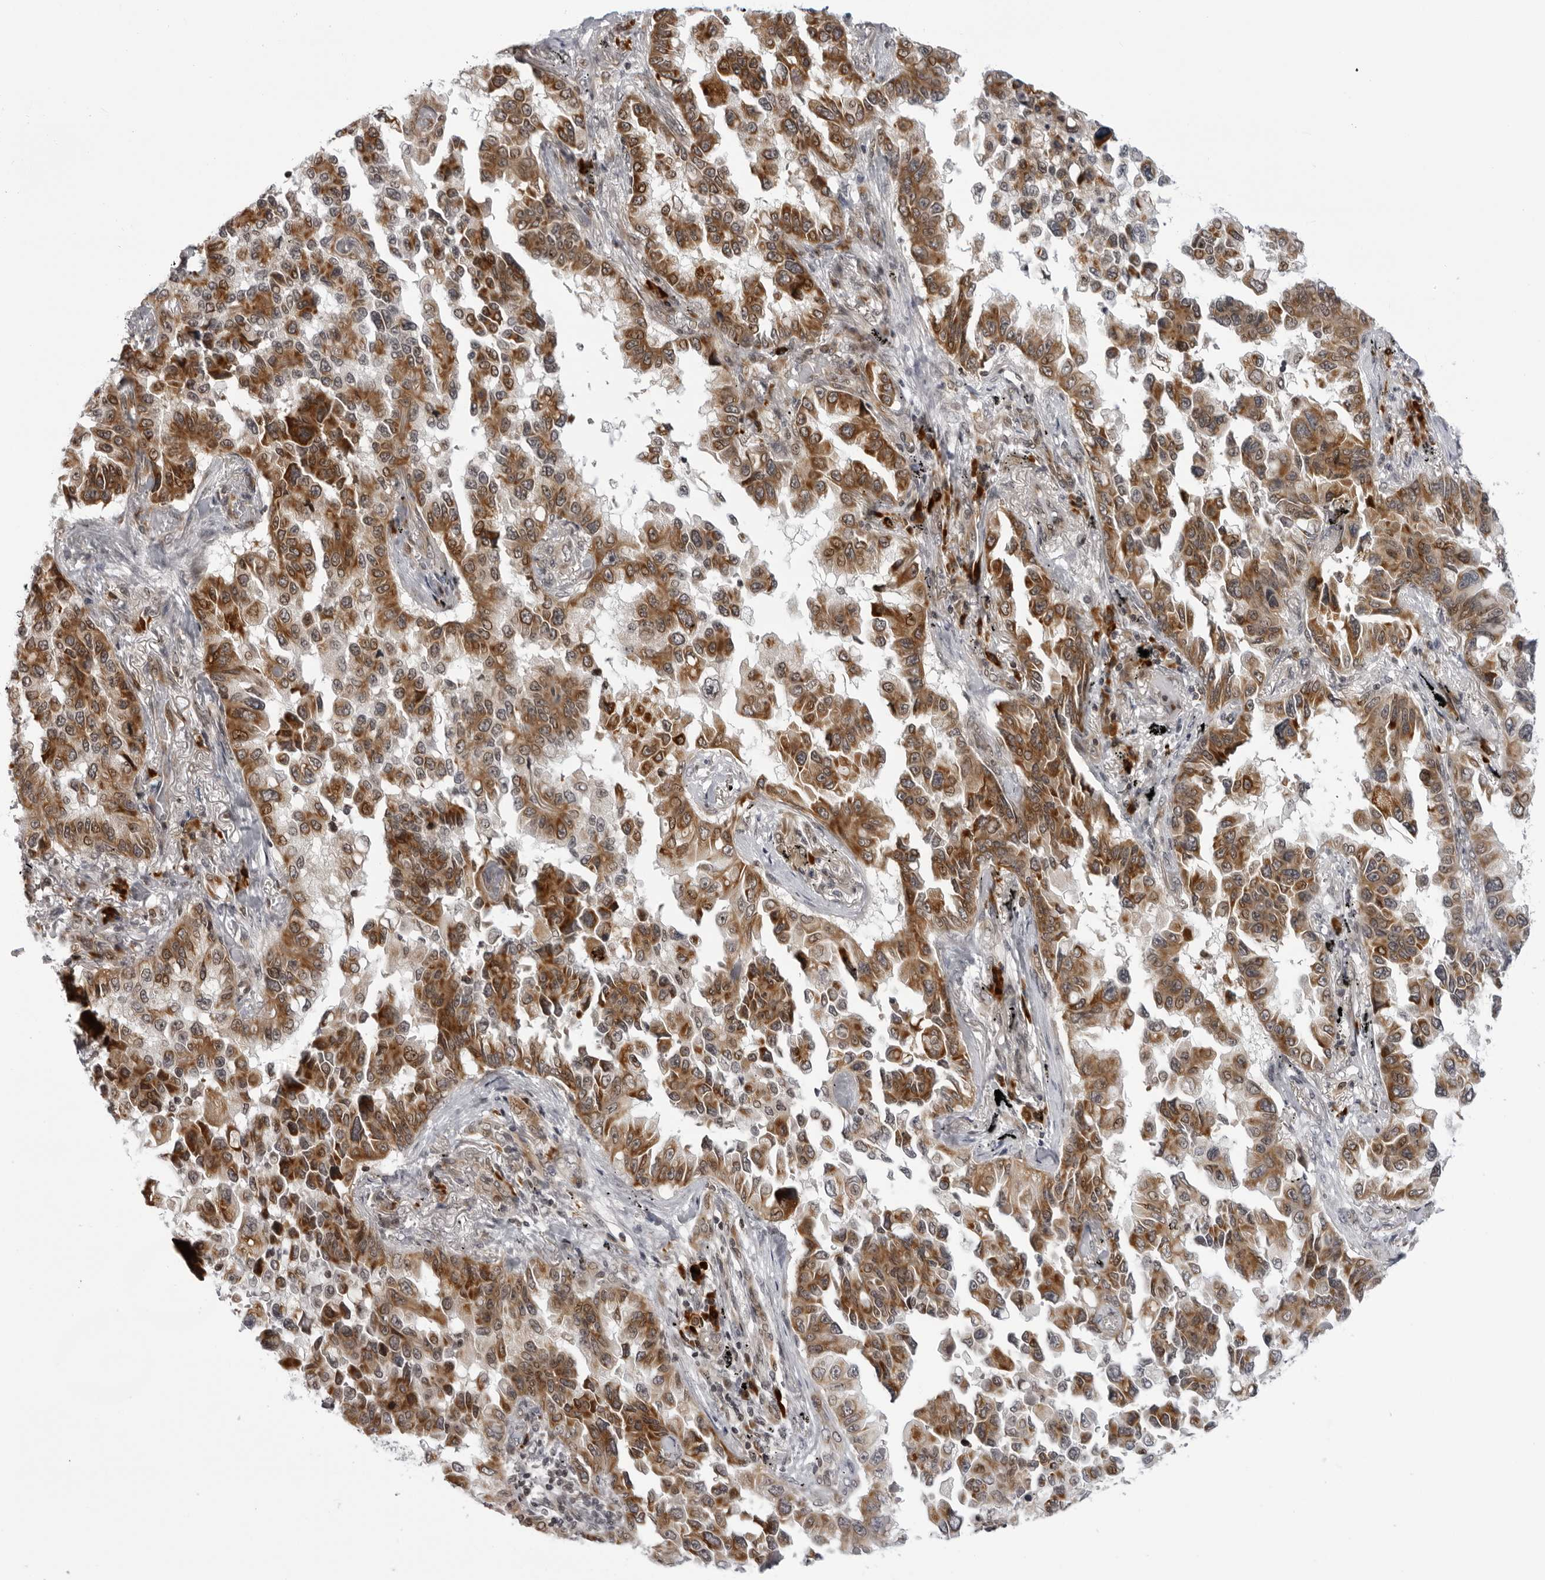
{"staining": {"intensity": "strong", "quantity": ">75%", "location": "cytoplasmic/membranous"}, "tissue": "lung cancer", "cell_type": "Tumor cells", "image_type": "cancer", "snomed": [{"axis": "morphology", "description": "Adenocarcinoma, NOS"}, {"axis": "topography", "description": "Lung"}], "caption": "Immunohistochemistry of lung cancer (adenocarcinoma) reveals high levels of strong cytoplasmic/membranous staining in approximately >75% of tumor cells.", "gene": "GCSAML", "patient": {"sex": "female", "age": 67}}